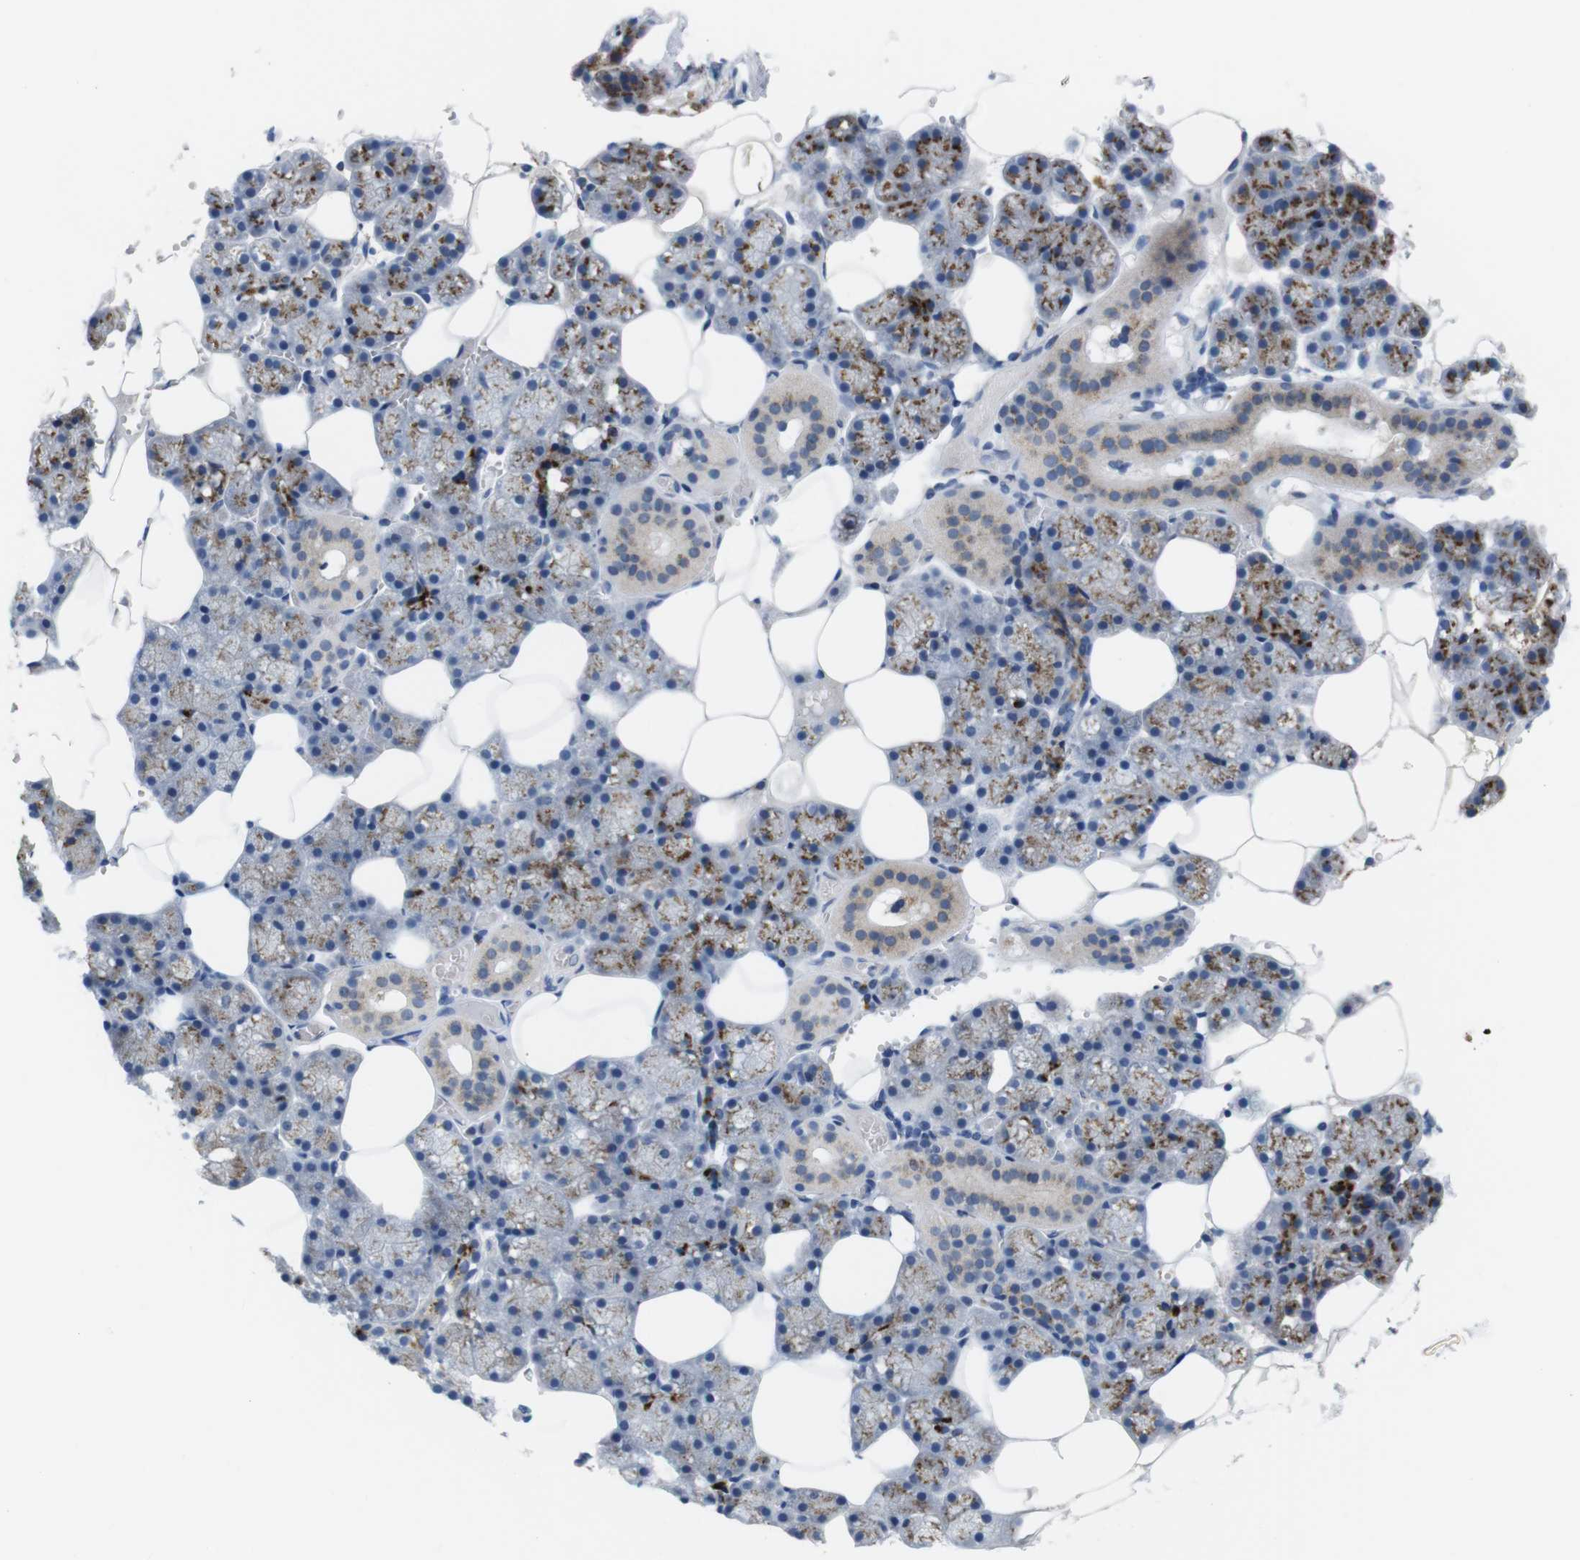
{"staining": {"intensity": "moderate", "quantity": ">75%", "location": "cytoplasmic/membranous"}, "tissue": "salivary gland", "cell_type": "Glandular cells", "image_type": "normal", "snomed": [{"axis": "morphology", "description": "Normal tissue, NOS"}, {"axis": "topography", "description": "Salivary gland"}], "caption": "IHC staining of normal salivary gland, which exhibits medium levels of moderate cytoplasmic/membranous positivity in about >75% of glandular cells indicating moderate cytoplasmic/membranous protein positivity. The staining was performed using DAB (brown) for protein detection and nuclei were counterstained in hematoxylin (blue).", "gene": "GOLGA2", "patient": {"sex": "male", "age": 62}}